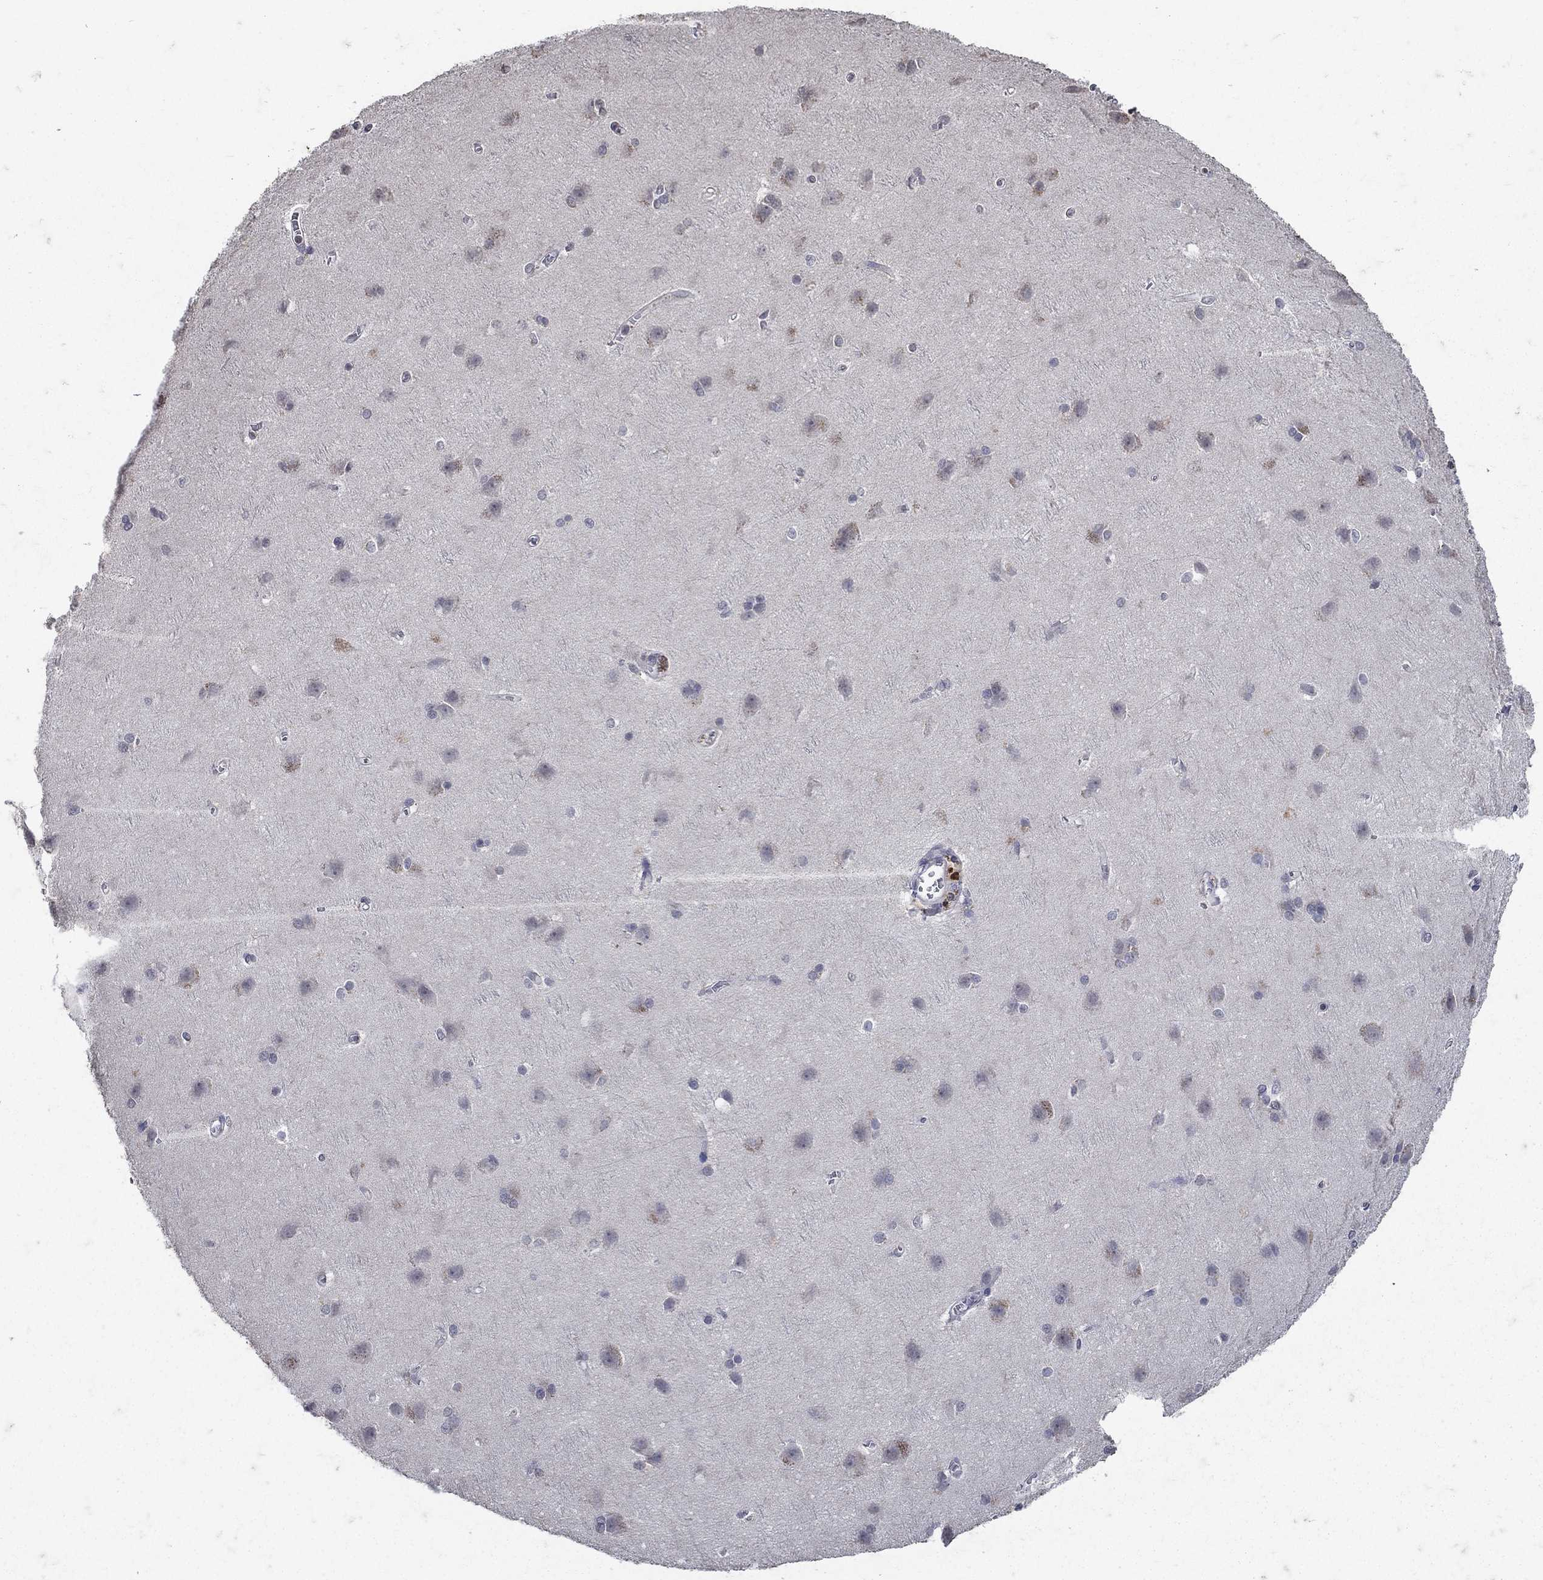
{"staining": {"intensity": "negative", "quantity": "none", "location": "none"}, "tissue": "cerebral cortex", "cell_type": "Endothelial cells", "image_type": "normal", "snomed": [{"axis": "morphology", "description": "Normal tissue, NOS"}, {"axis": "topography", "description": "Cerebral cortex"}], "caption": "High power microscopy photomicrograph of an immunohistochemistry (IHC) micrograph of unremarkable cerebral cortex, revealing no significant positivity in endothelial cells. (Brightfield microscopy of DAB (3,3'-diaminobenzidine) immunohistochemistry at high magnification).", "gene": "NPC2", "patient": {"sex": "male", "age": 37}}